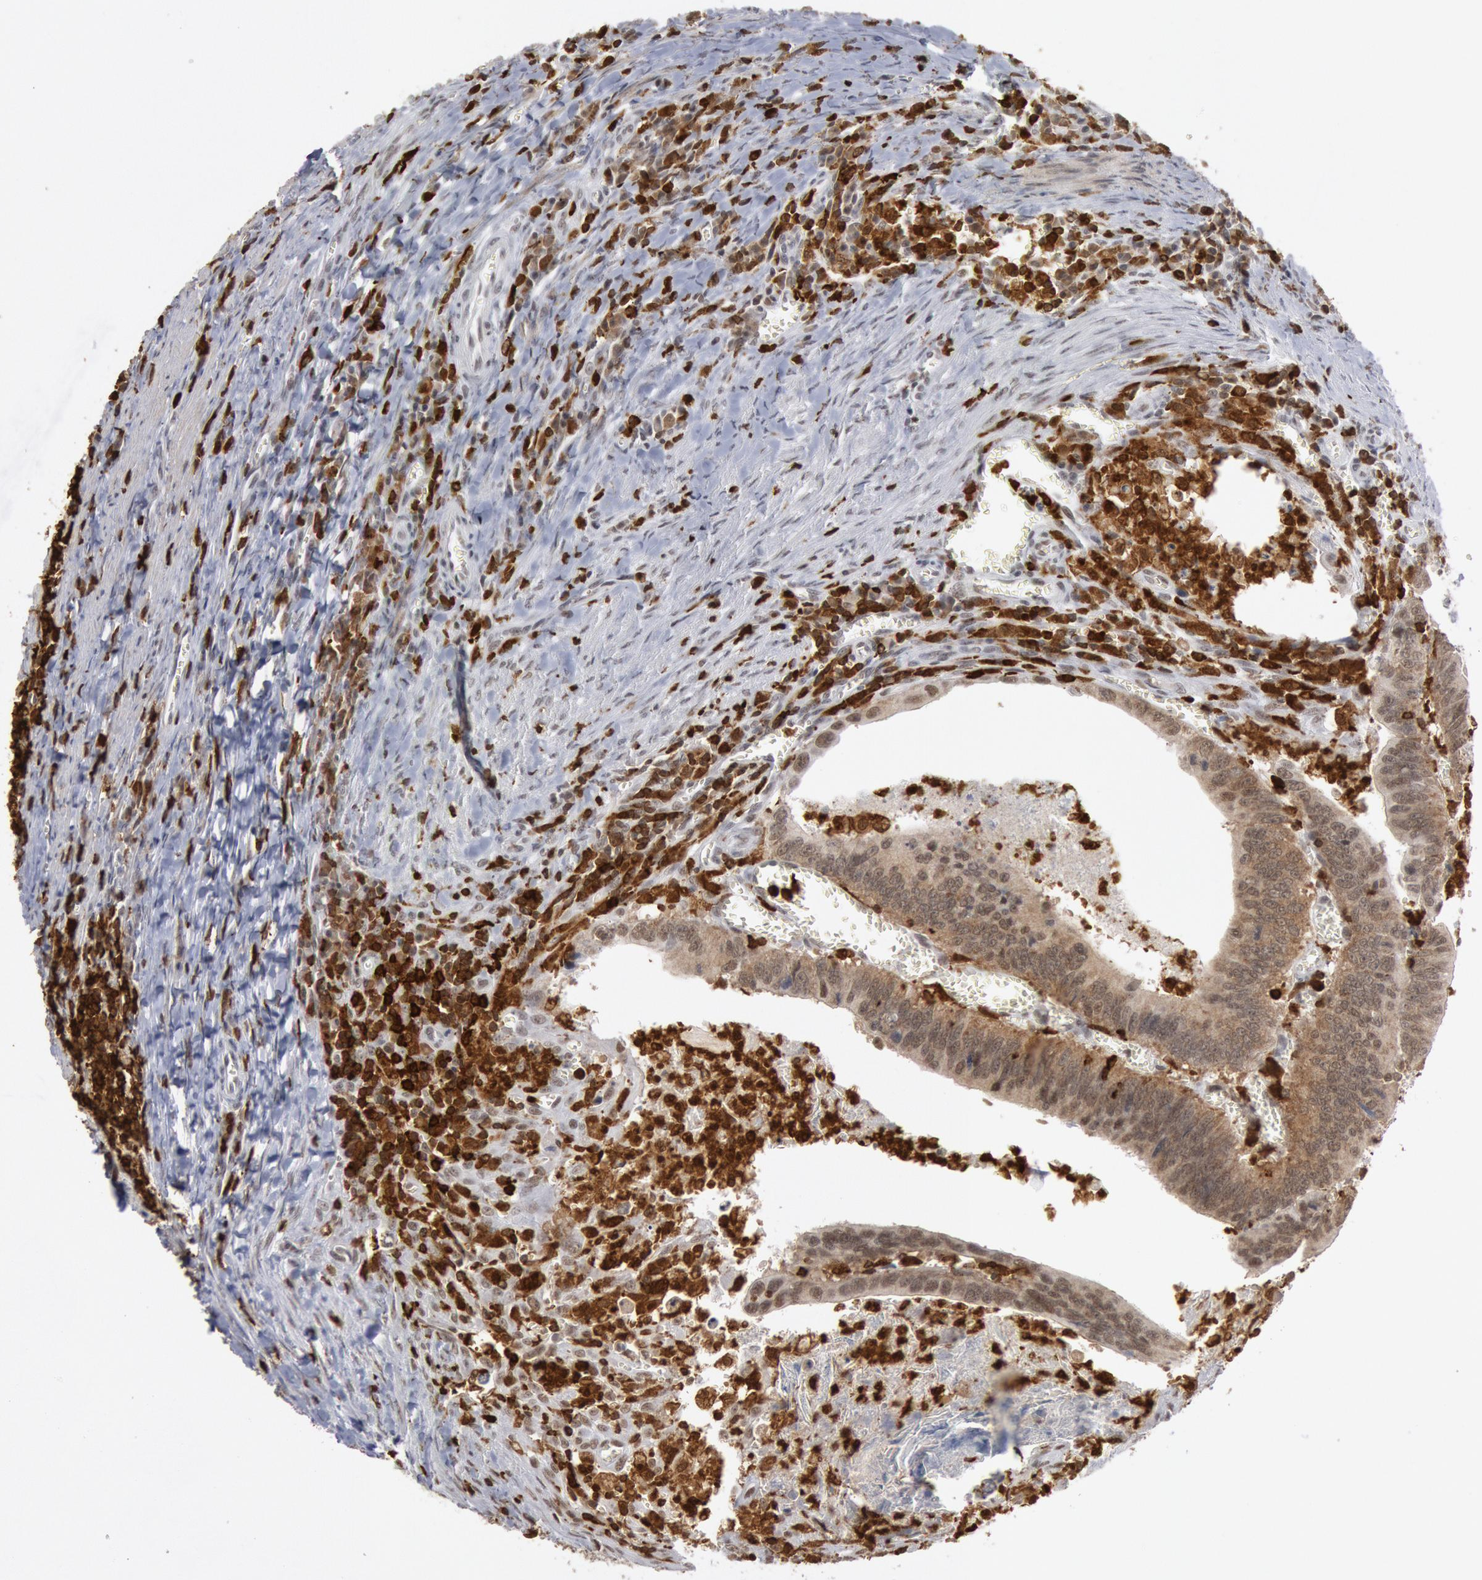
{"staining": {"intensity": "weak", "quantity": ">75%", "location": "cytoplasmic/membranous,nuclear"}, "tissue": "colorectal cancer", "cell_type": "Tumor cells", "image_type": "cancer", "snomed": [{"axis": "morphology", "description": "Adenocarcinoma, NOS"}, {"axis": "topography", "description": "Colon"}], "caption": "Immunohistochemical staining of human colorectal cancer (adenocarcinoma) reveals weak cytoplasmic/membranous and nuclear protein positivity in about >75% of tumor cells.", "gene": "PTPN6", "patient": {"sex": "male", "age": 72}}